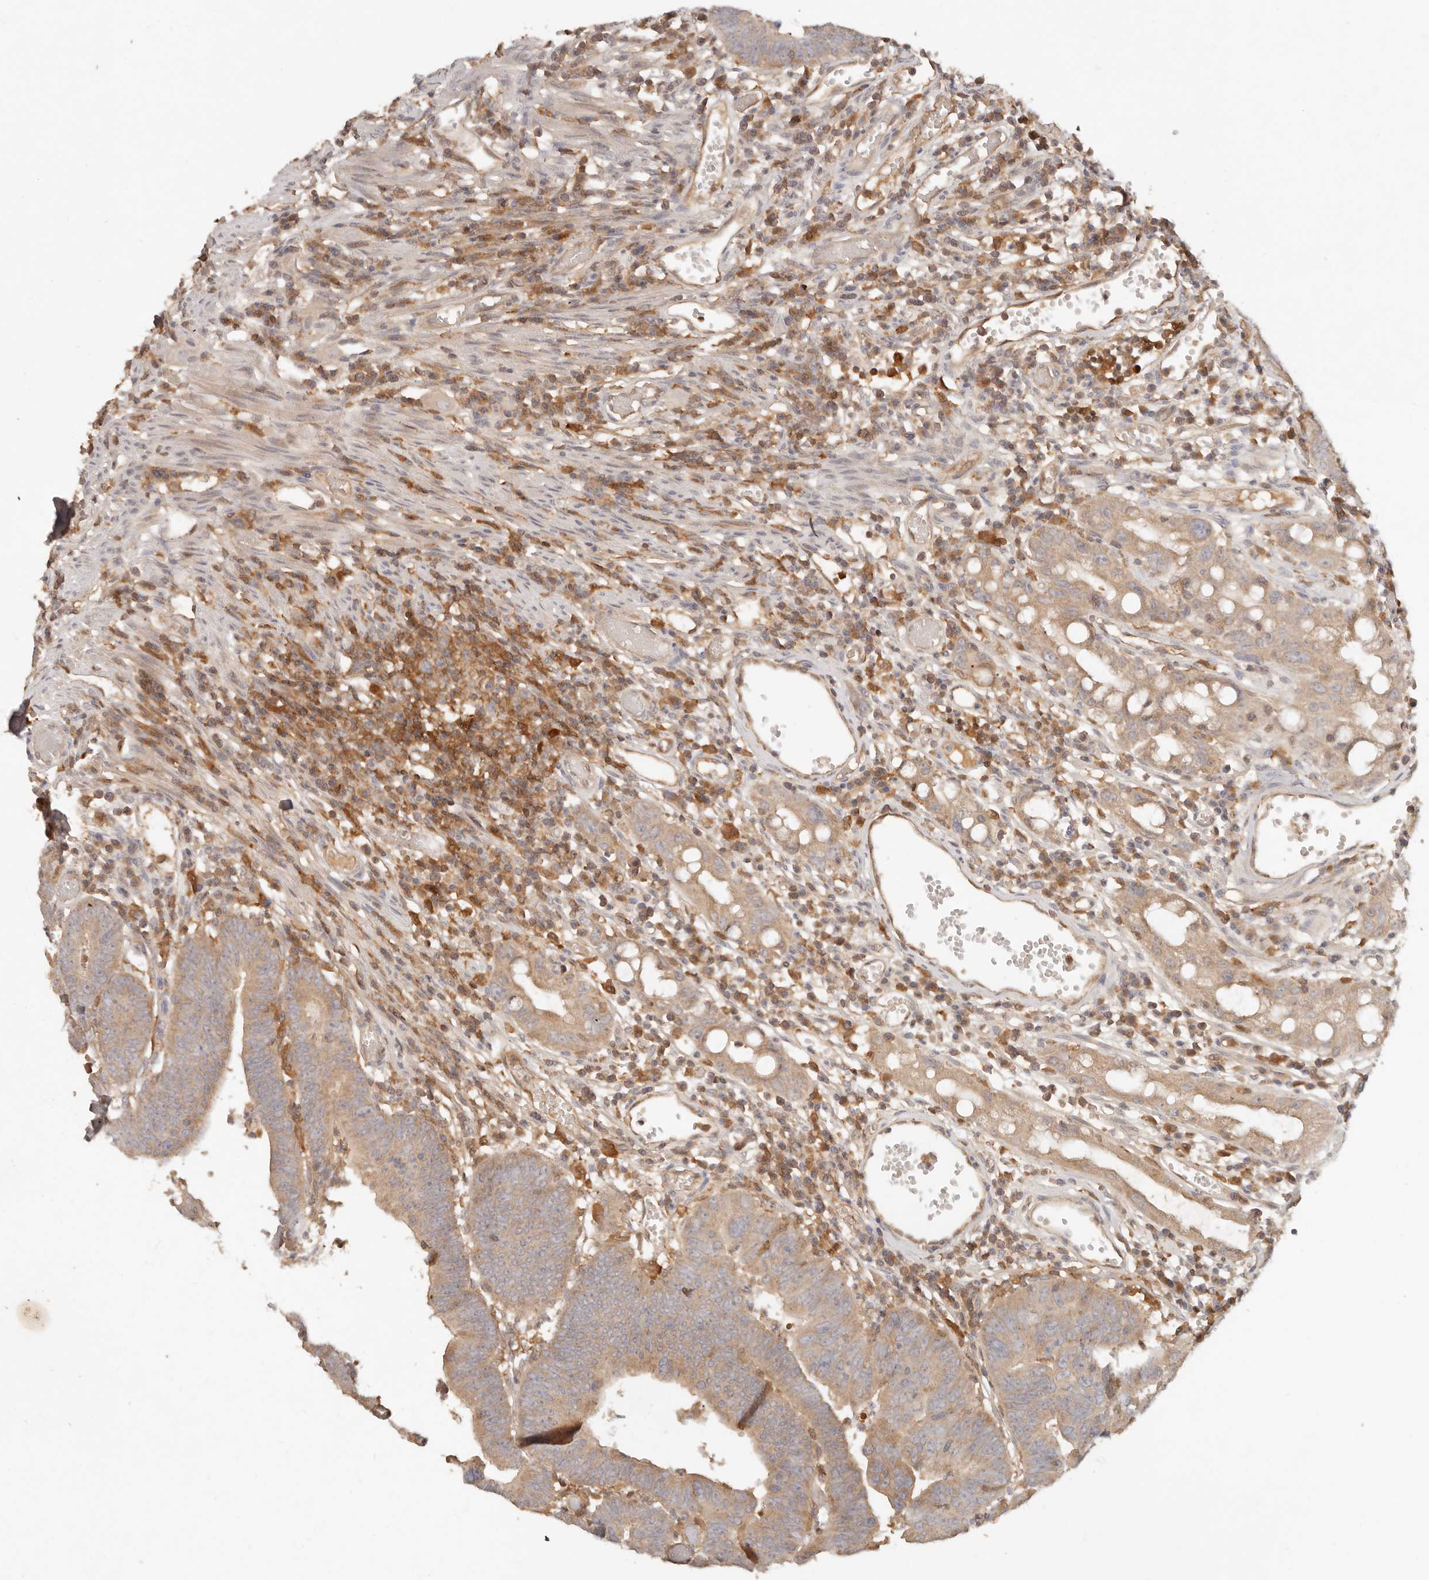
{"staining": {"intensity": "moderate", "quantity": ">75%", "location": "cytoplasmic/membranous"}, "tissue": "colorectal cancer", "cell_type": "Tumor cells", "image_type": "cancer", "snomed": [{"axis": "morphology", "description": "Adenocarcinoma, NOS"}, {"axis": "topography", "description": "Rectum"}], "caption": "This is an image of IHC staining of colorectal adenocarcinoma, which shows moderate staining in the cytoplasmic/membranous of tumor cells.", "gene": "NECAP2", "patient": {"sex": "female", "age": 65}}